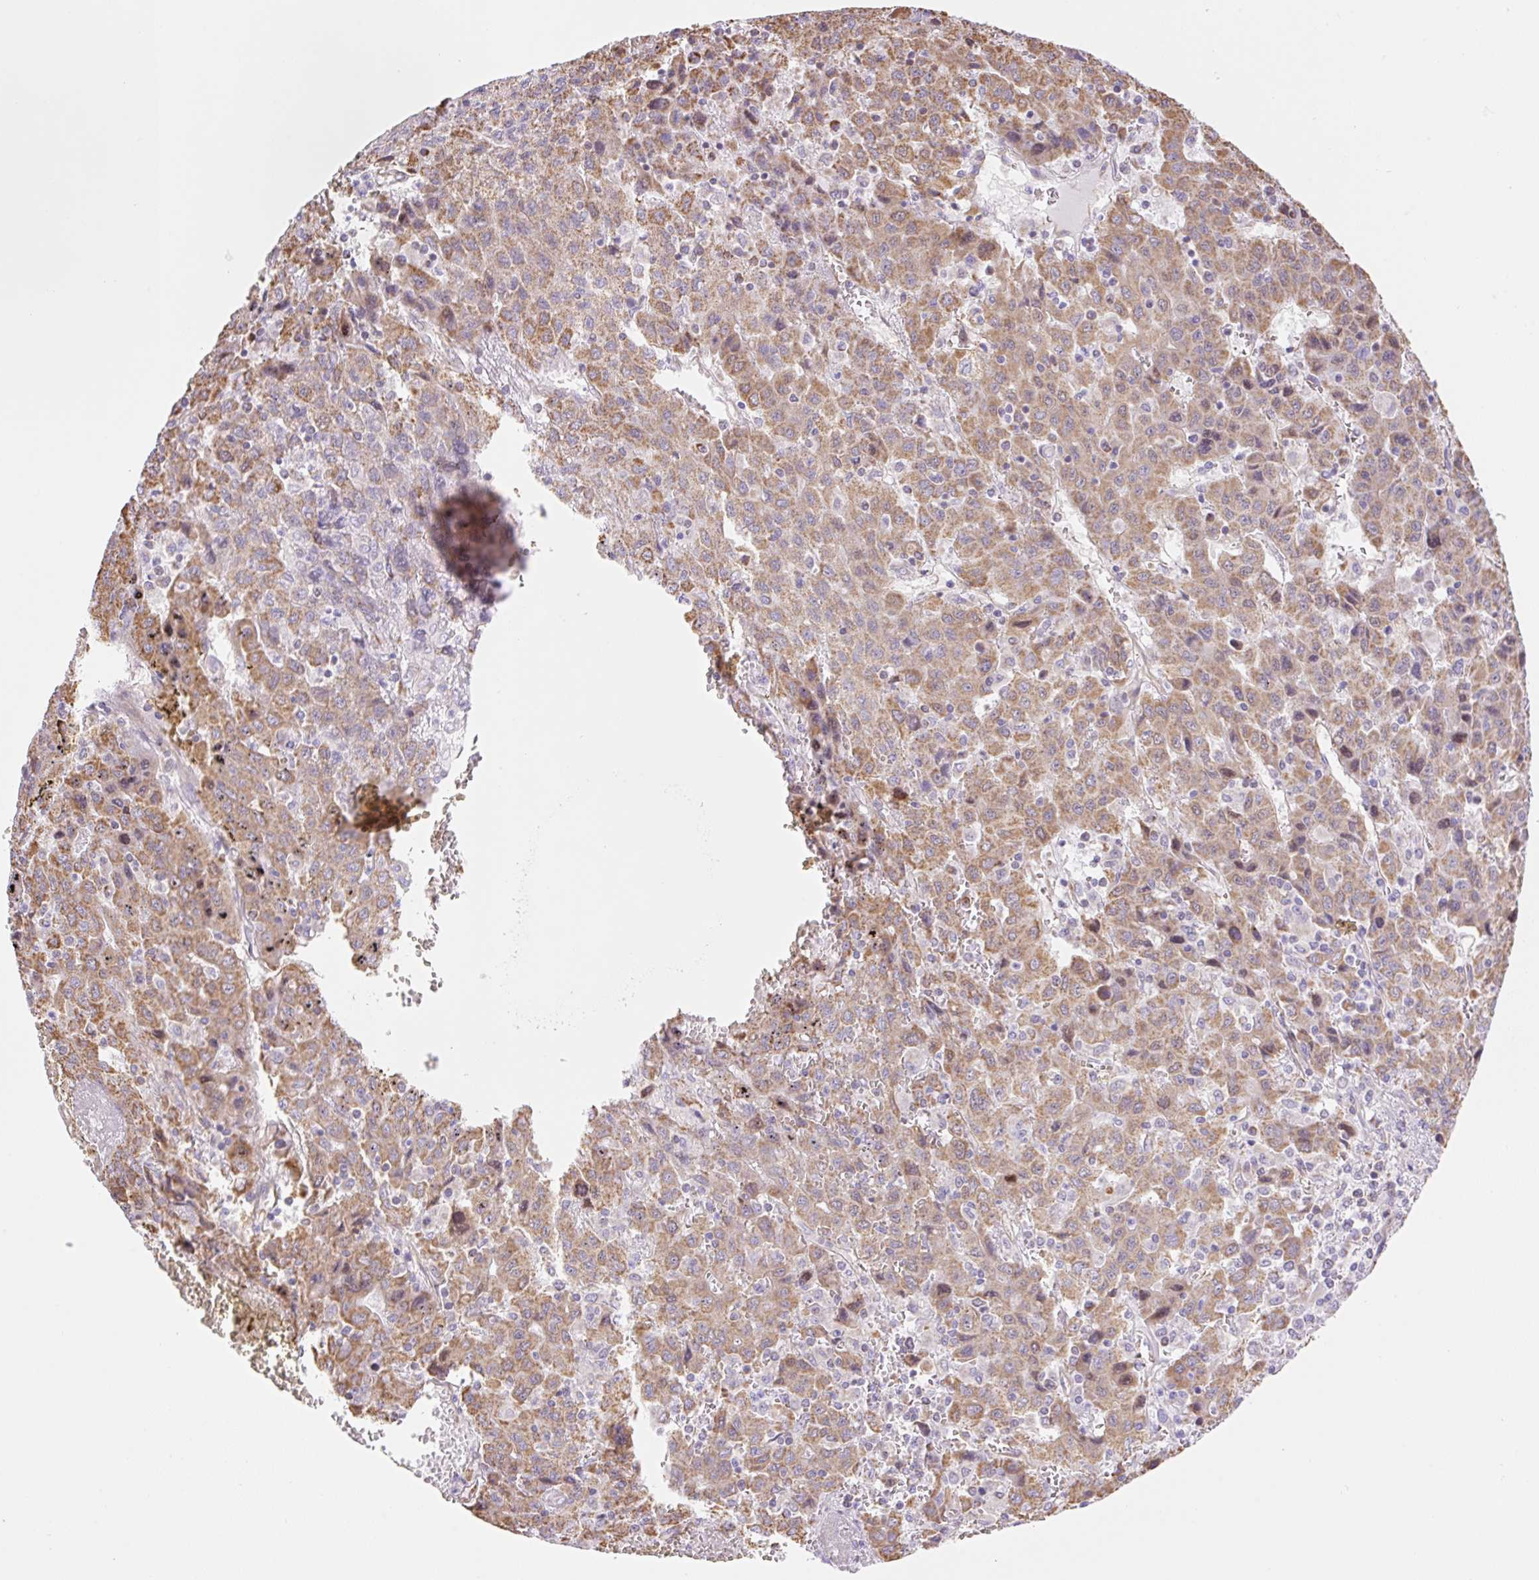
{"staining": {"intensity": "moderate", "quantity": ">75%", "location": "cytoplasmic/membranous"}, "tissue": "liver cancer", "cell_type": "Tumor cells", "image_type": "cancer", "snomed": [{"axis": "morphology", "description": "Carcinoma, Hepatocellular, NOS"}, {"axis": "topography", "description": "Liver"}], "caption": "Protein staining shows moderate cytoplasmic/membranous expression in about >75% of tumor cells in liver cancer (hepatocellular carcinoma). Nuclei are stained in blue.", "gene": "ESAM", "patient": {"sex": "female", "age": 53}}